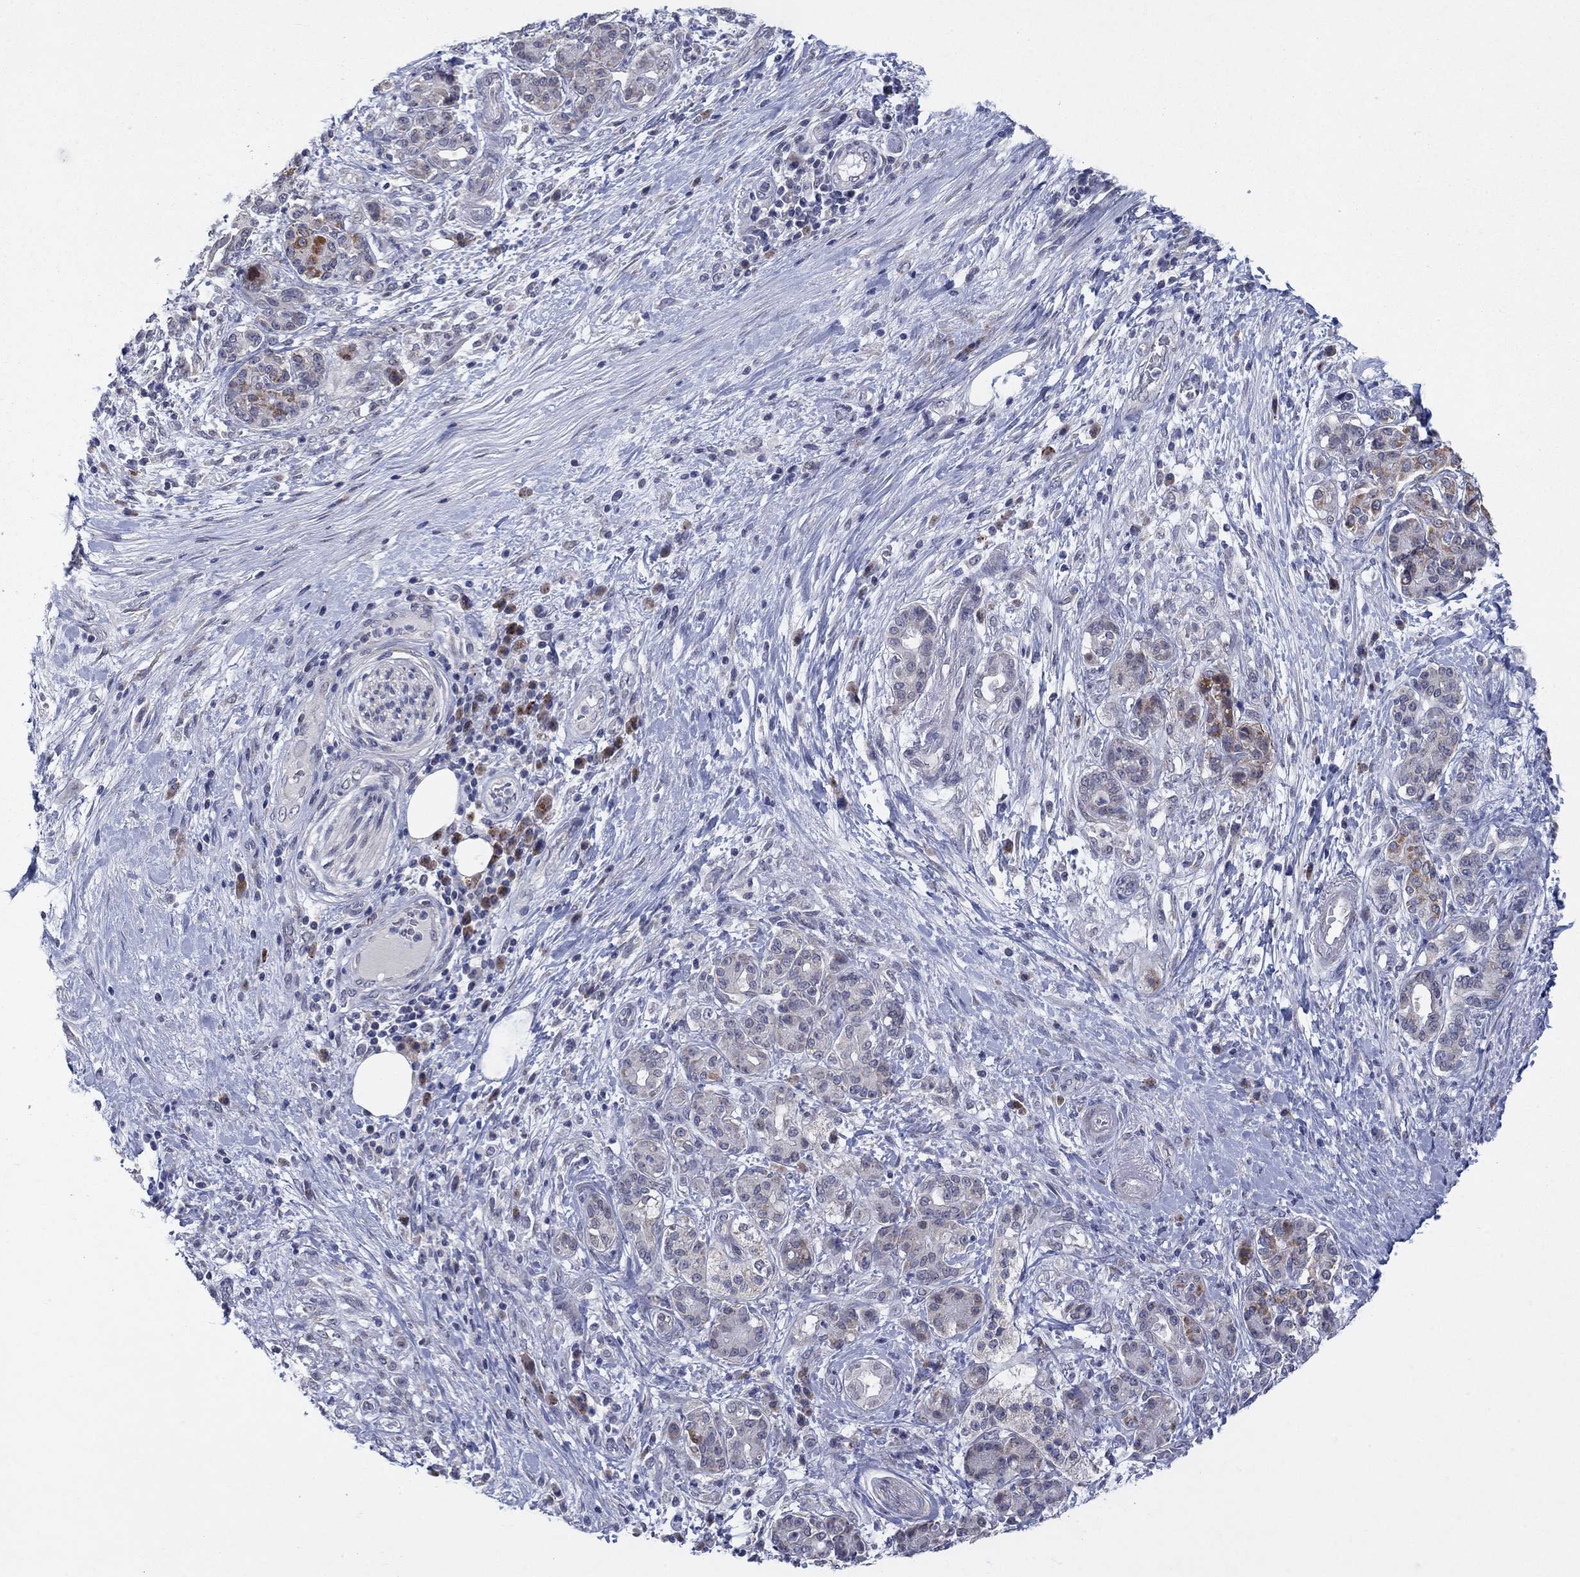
{"staining": {"intensity": "moderate", "quantity": "<25%", "location": "cytoplasmic/membranous"}, "tissue": "pancreatic cancer", "cell_type": "Tumor cells", "image_type": "cancer", "snomed": [{"axis": "morphology", "description": "Adenocarcinoma, NOS"}, {"axis": "topography", "description": "Pancreas"}], "caption": "Human pancreatic adenocarcinoma stained with a brown dye displays moderate cytoplasmic/membranous positive expression in approximately <25% of tumor cells.", "gene": "SDC1", "patient": {"sex": "female", "age": 73}}